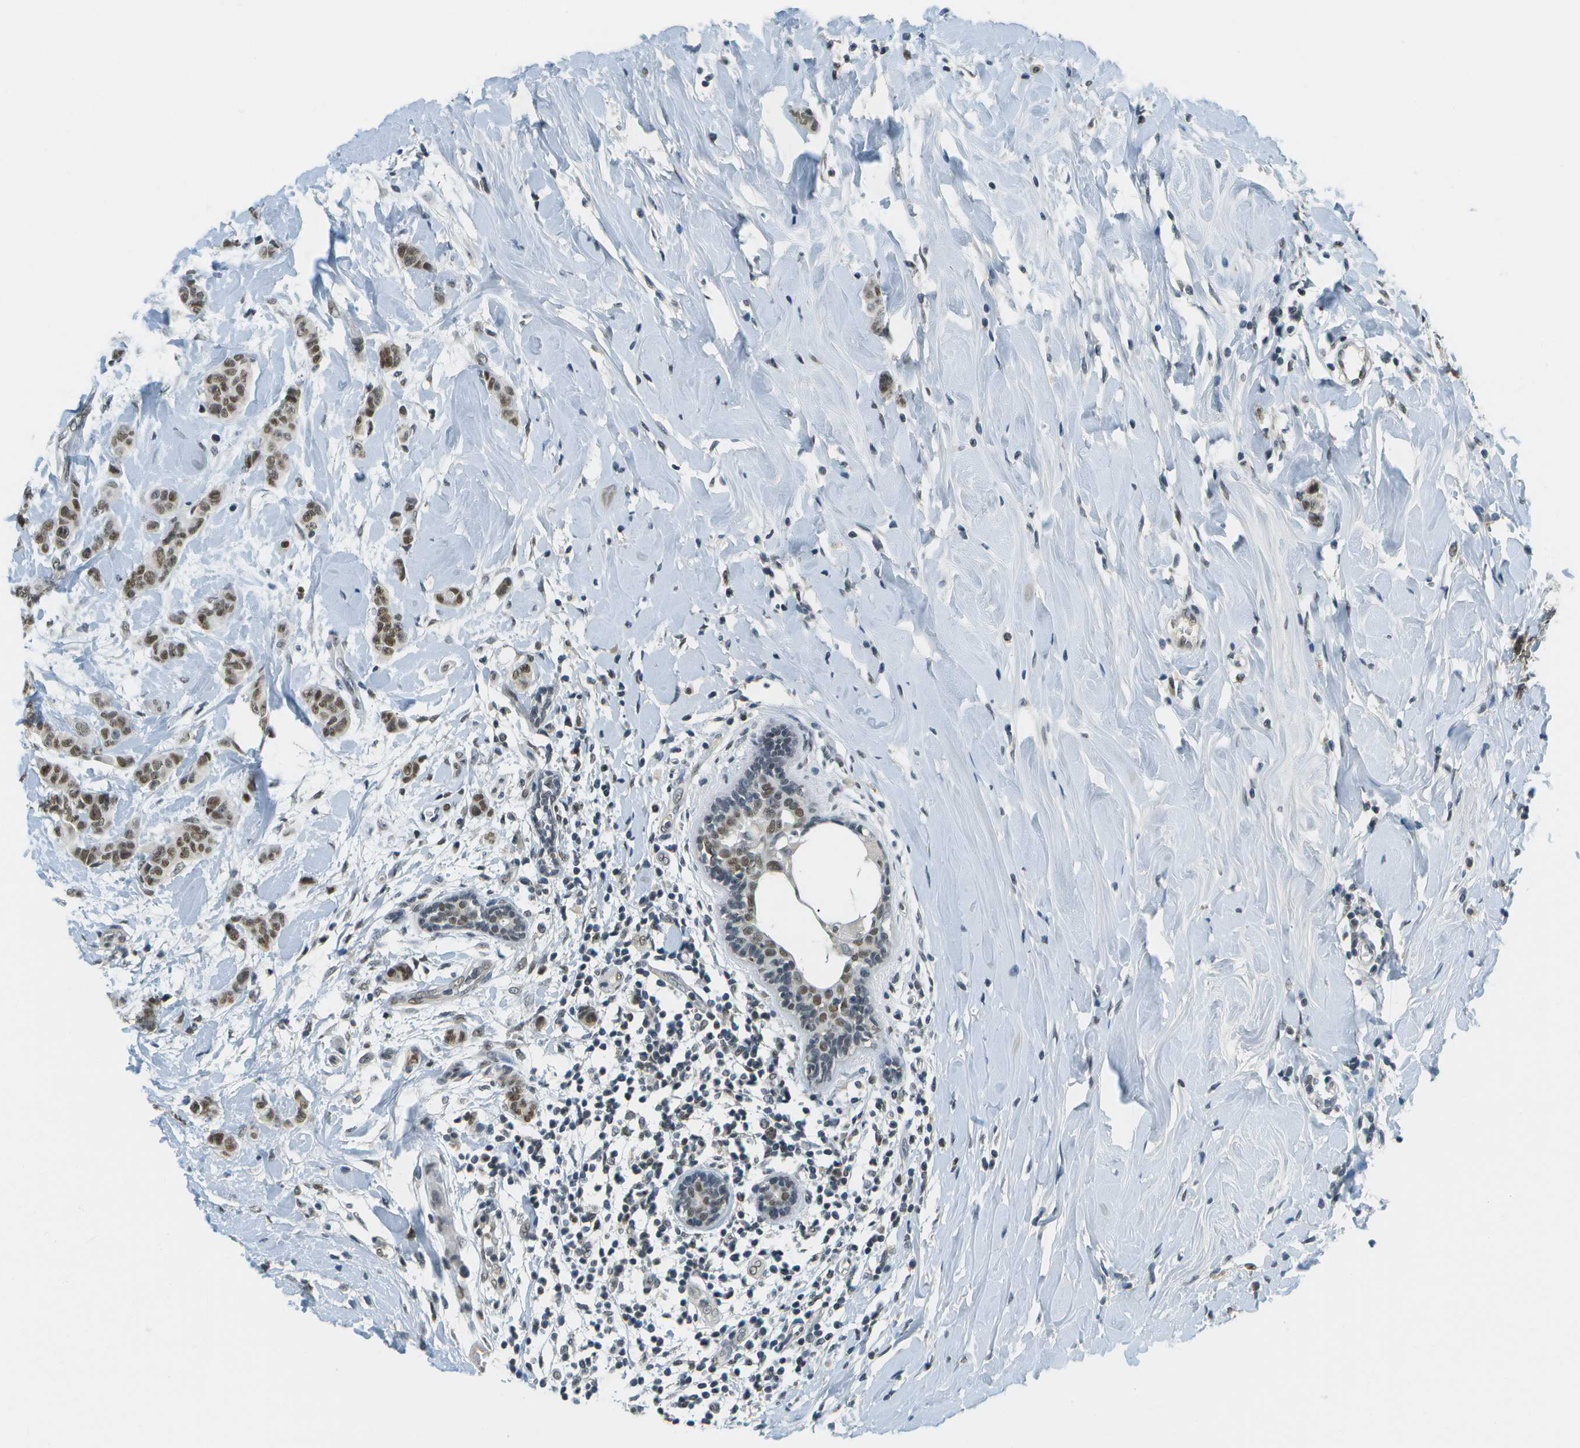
{"staining": {"intensity": "moderate", "quantity": ">75%", "location": "nuclear"}, "tissue": "breast cancer", "cell_type": "Tumor cells", "image_type": "cancer", "snomed": [{"axis": "morphology", "description": "Normal tissue, NOS"}, {"axis": "morphology", "description": "Duct carcinoma"}, {"axis": "topography", "description": "Breast"}], "caption": "IHC staining of breast intraductal carcinoma, which shows medium levels of moderate nuclear expression in about >75% of tumor cells indicating moderate nuclear protein positivity. The staining was performed using DAB (3,3'-diaminobenzidine) (brown) for protein detection and nuclei were counterstained in hematoxylin (blue).", "gene": "CBX5", "patient": {"sex": "female", "age": 40}}